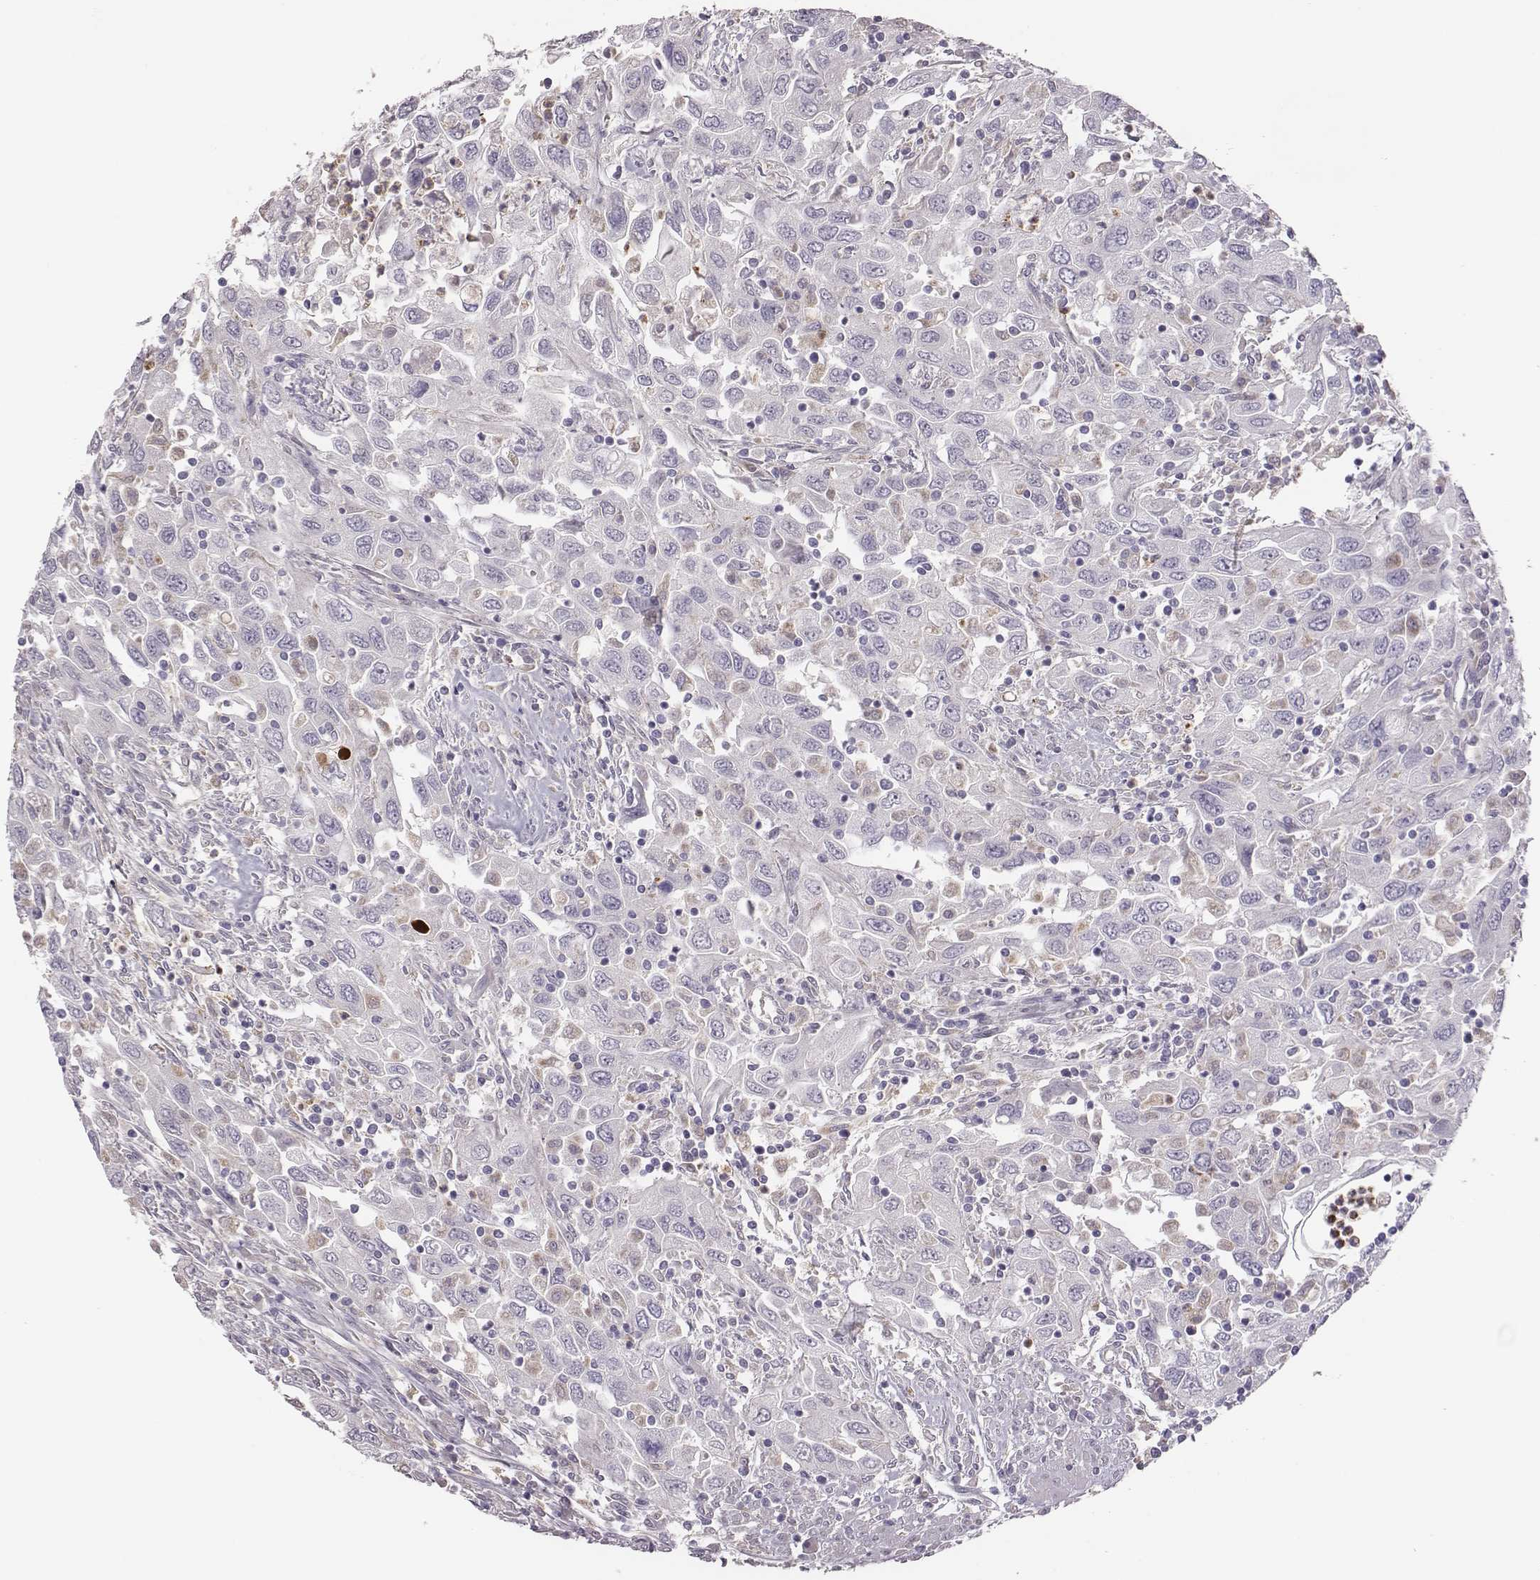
{"staining": {"intensity": "negative", "quantity": "none", "location": "none"}, "tissue": "urothelial cancer", "cell_type": "Tumor cells", "image_type": "cancer", "snomed": [{"axis": "morphology", "description": "Urothelial carcinoma, High grade"}, {"axis": "topography", "description": "Urinary bladder"}], "caption": "IHC of urothelial cancer shows no staining in tumor cells.", "gene": "KMO", "patient": {"sex": "male", "age": 76}}